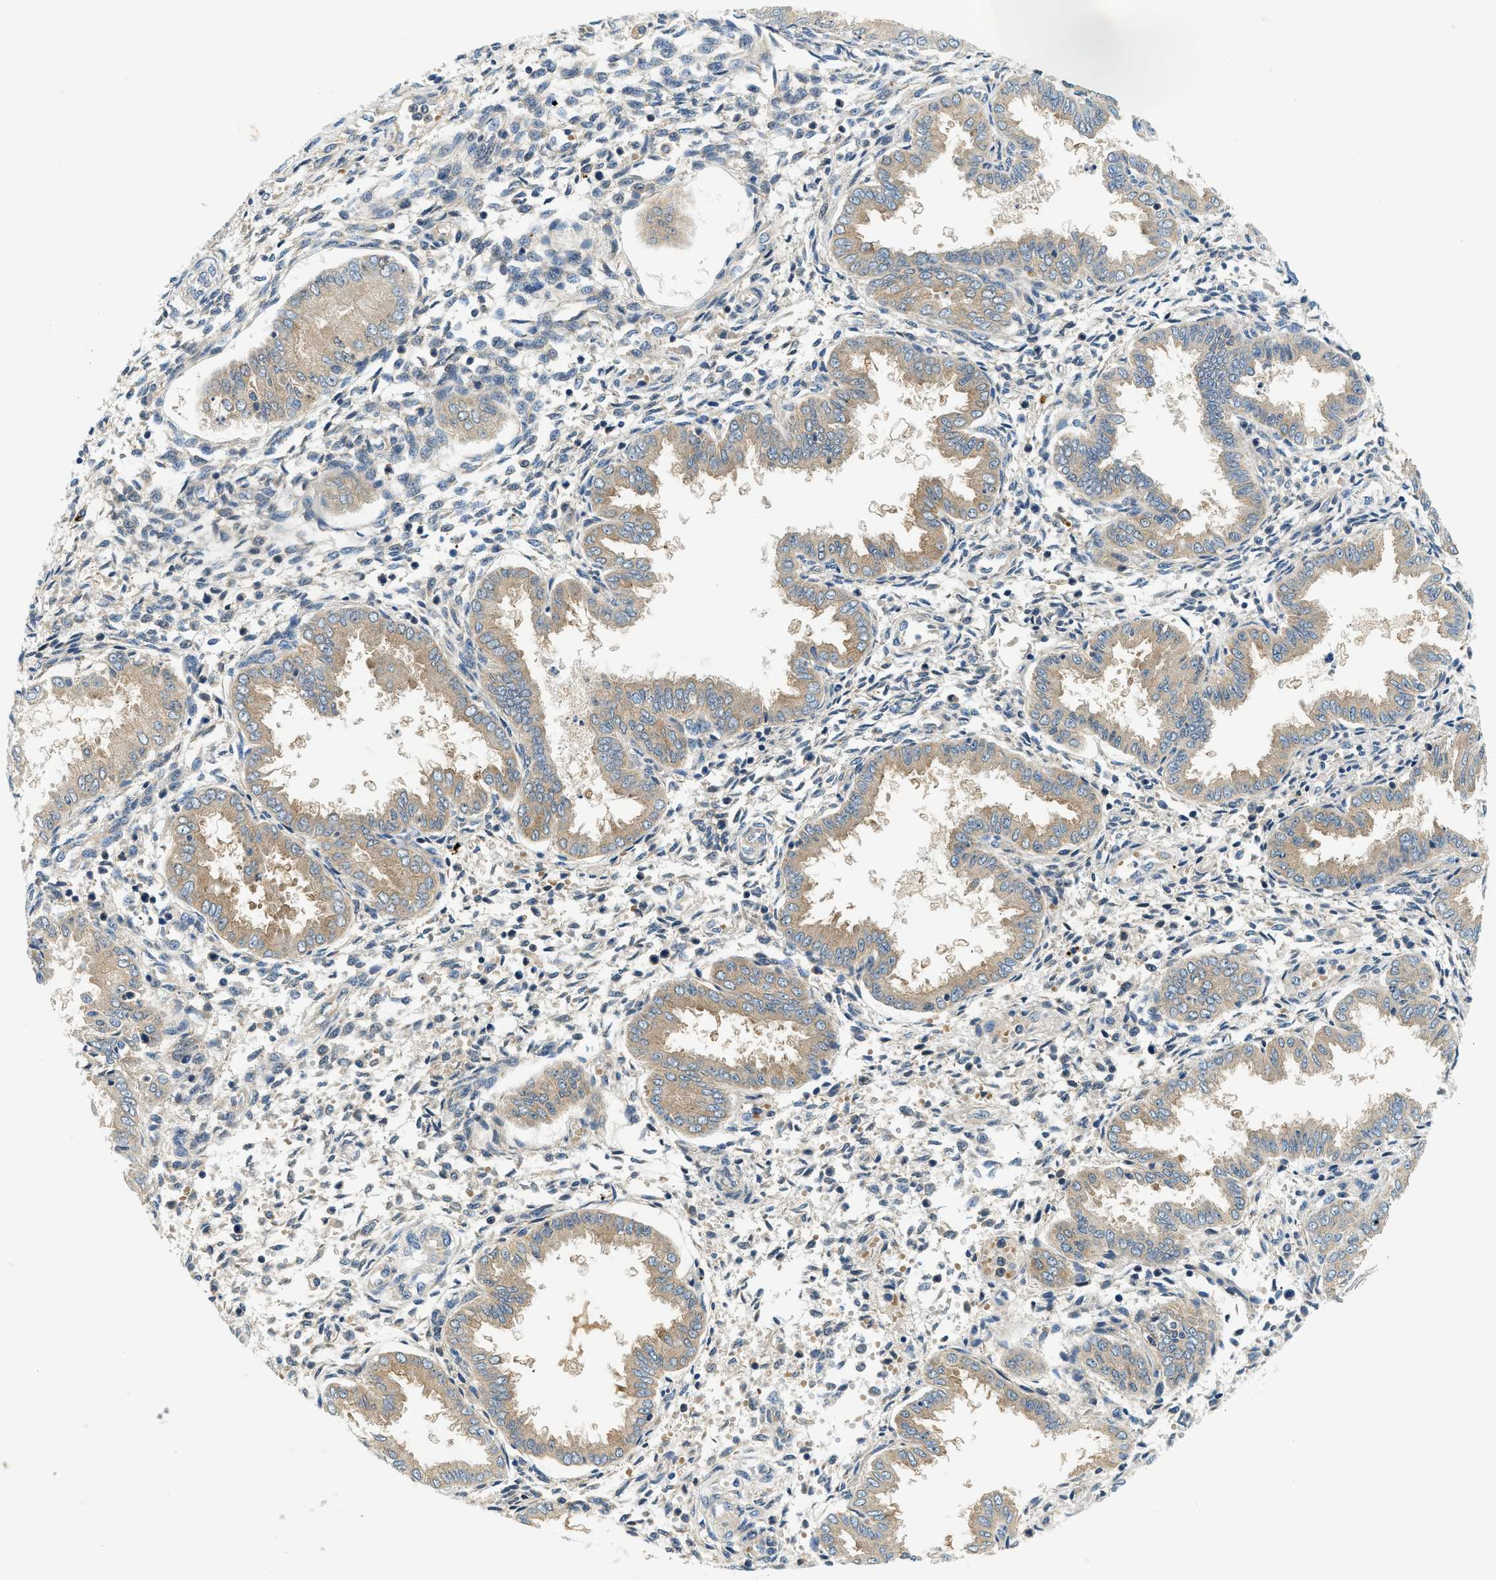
{"staining": {"intensity": "negative", "quantity": "none", "location": "none"}, "tissue": "endometrium", "cell_type": "Cells in endometrial stroma", "image_type": "normal", "snomed": [{"axis": "morphology", "description": "Normal tissue, NOS"}, {"axis": "topography", "description": "Endometrium"}], "caption": "Immunohistochemistry (IHC) micrograph of benign human endometrium stained for a protein (brown), which displays no staining in cells in endometrial stroma. Brightfield microscopy of immunohistochemistry stained with DAB (brown) and hematoxylin (blue), captured at high magnification.", "gene": "KCNK1", "patient": {"sex": "female", "age": 33}}